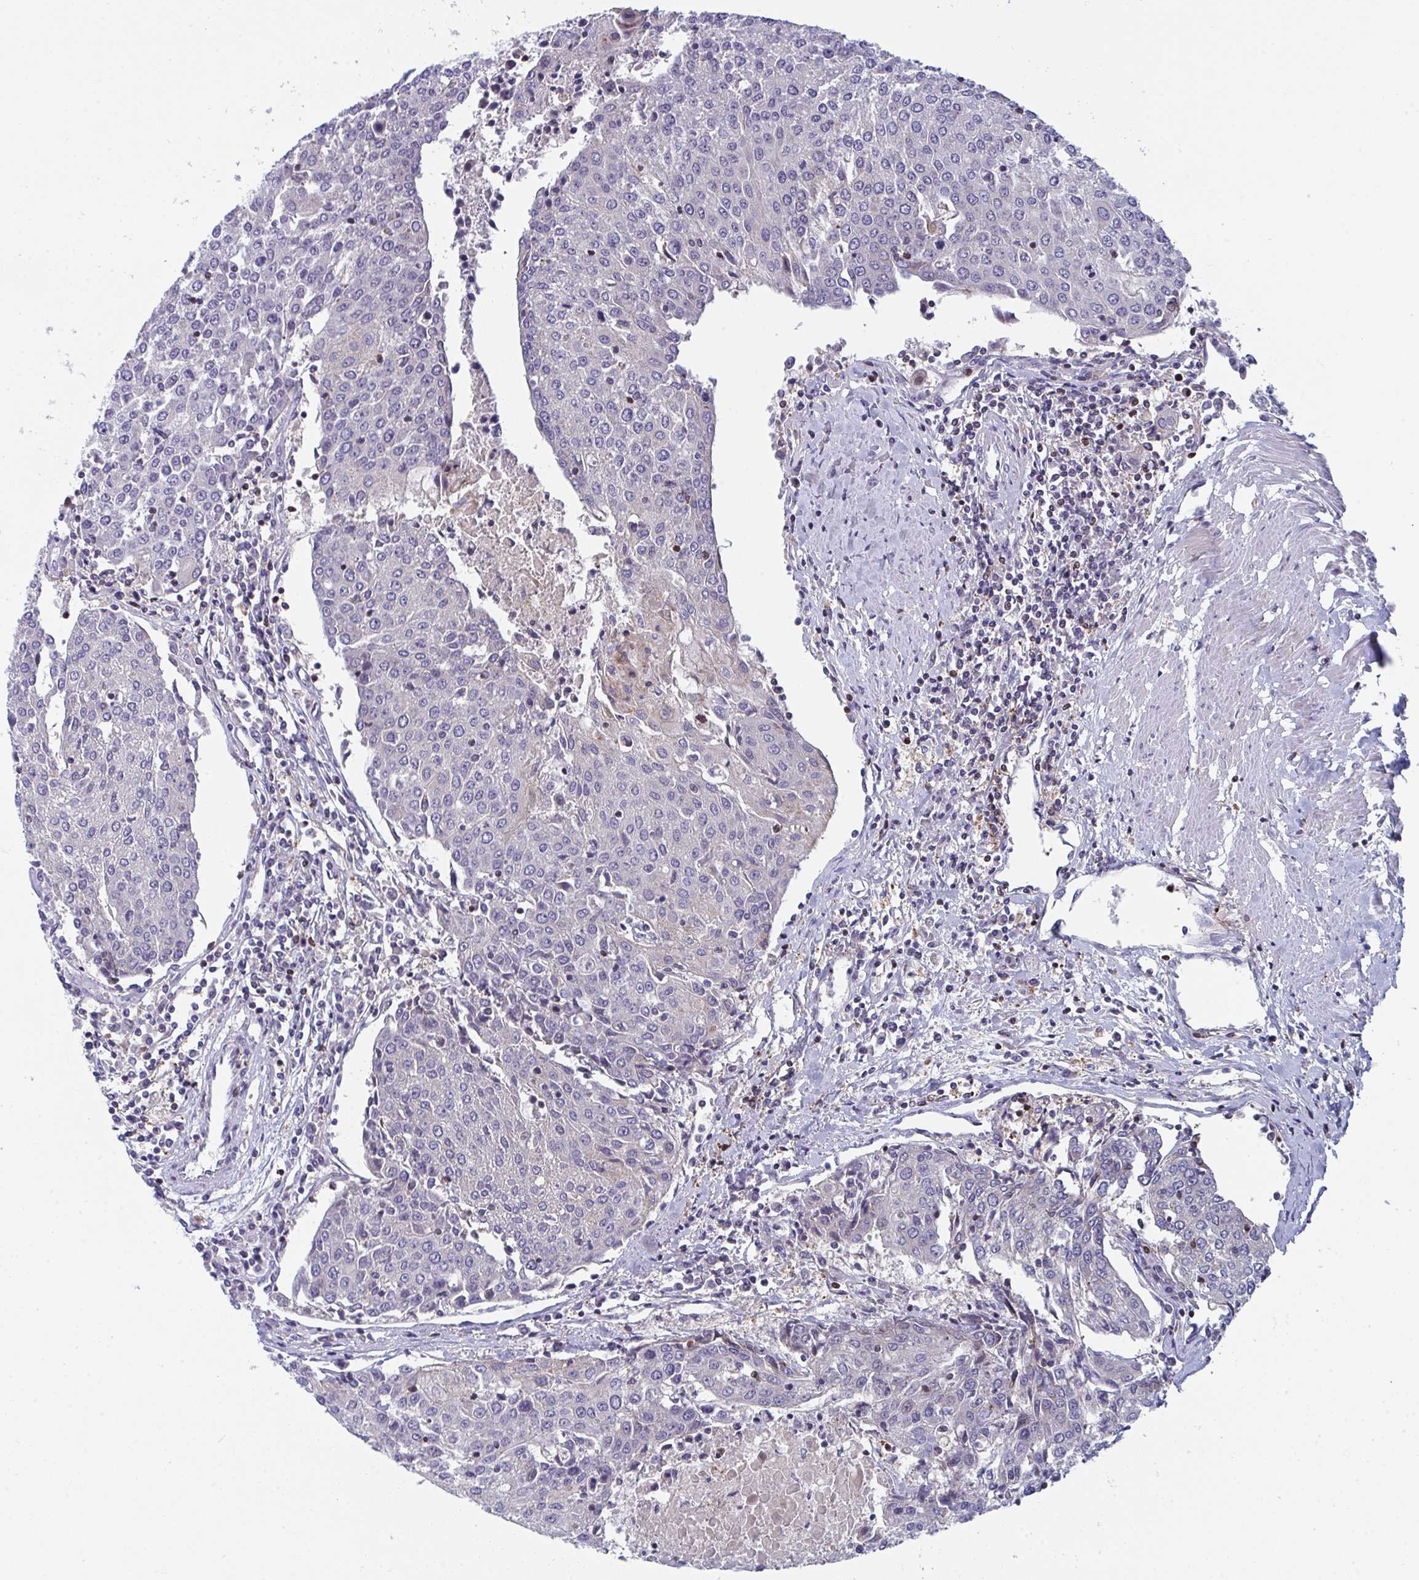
{"staining": {"intensity": "negative", "quantity": "none", "location": "none"}, "tissue": "urothelial cancer", "cell_type": "Tumor cells", "image_type": "cancer", "snomed": [{"axis": "morphology", "description": "Urothelial carcinoma, High grade"}, {"axis": "topography", "description": "Urinary bladder"}], "caption": "DAB immunohistochemical staining of human urothelial cancer reveals no significant positivity in tumor cells. Brightfield microscopy of immunohistochemistry (IHC) stained with DAB (brown) and hematoxylin (blue), captured at high magnification.", "gene": "AOC2", "patient": {"sex": "female", "age": 85}}